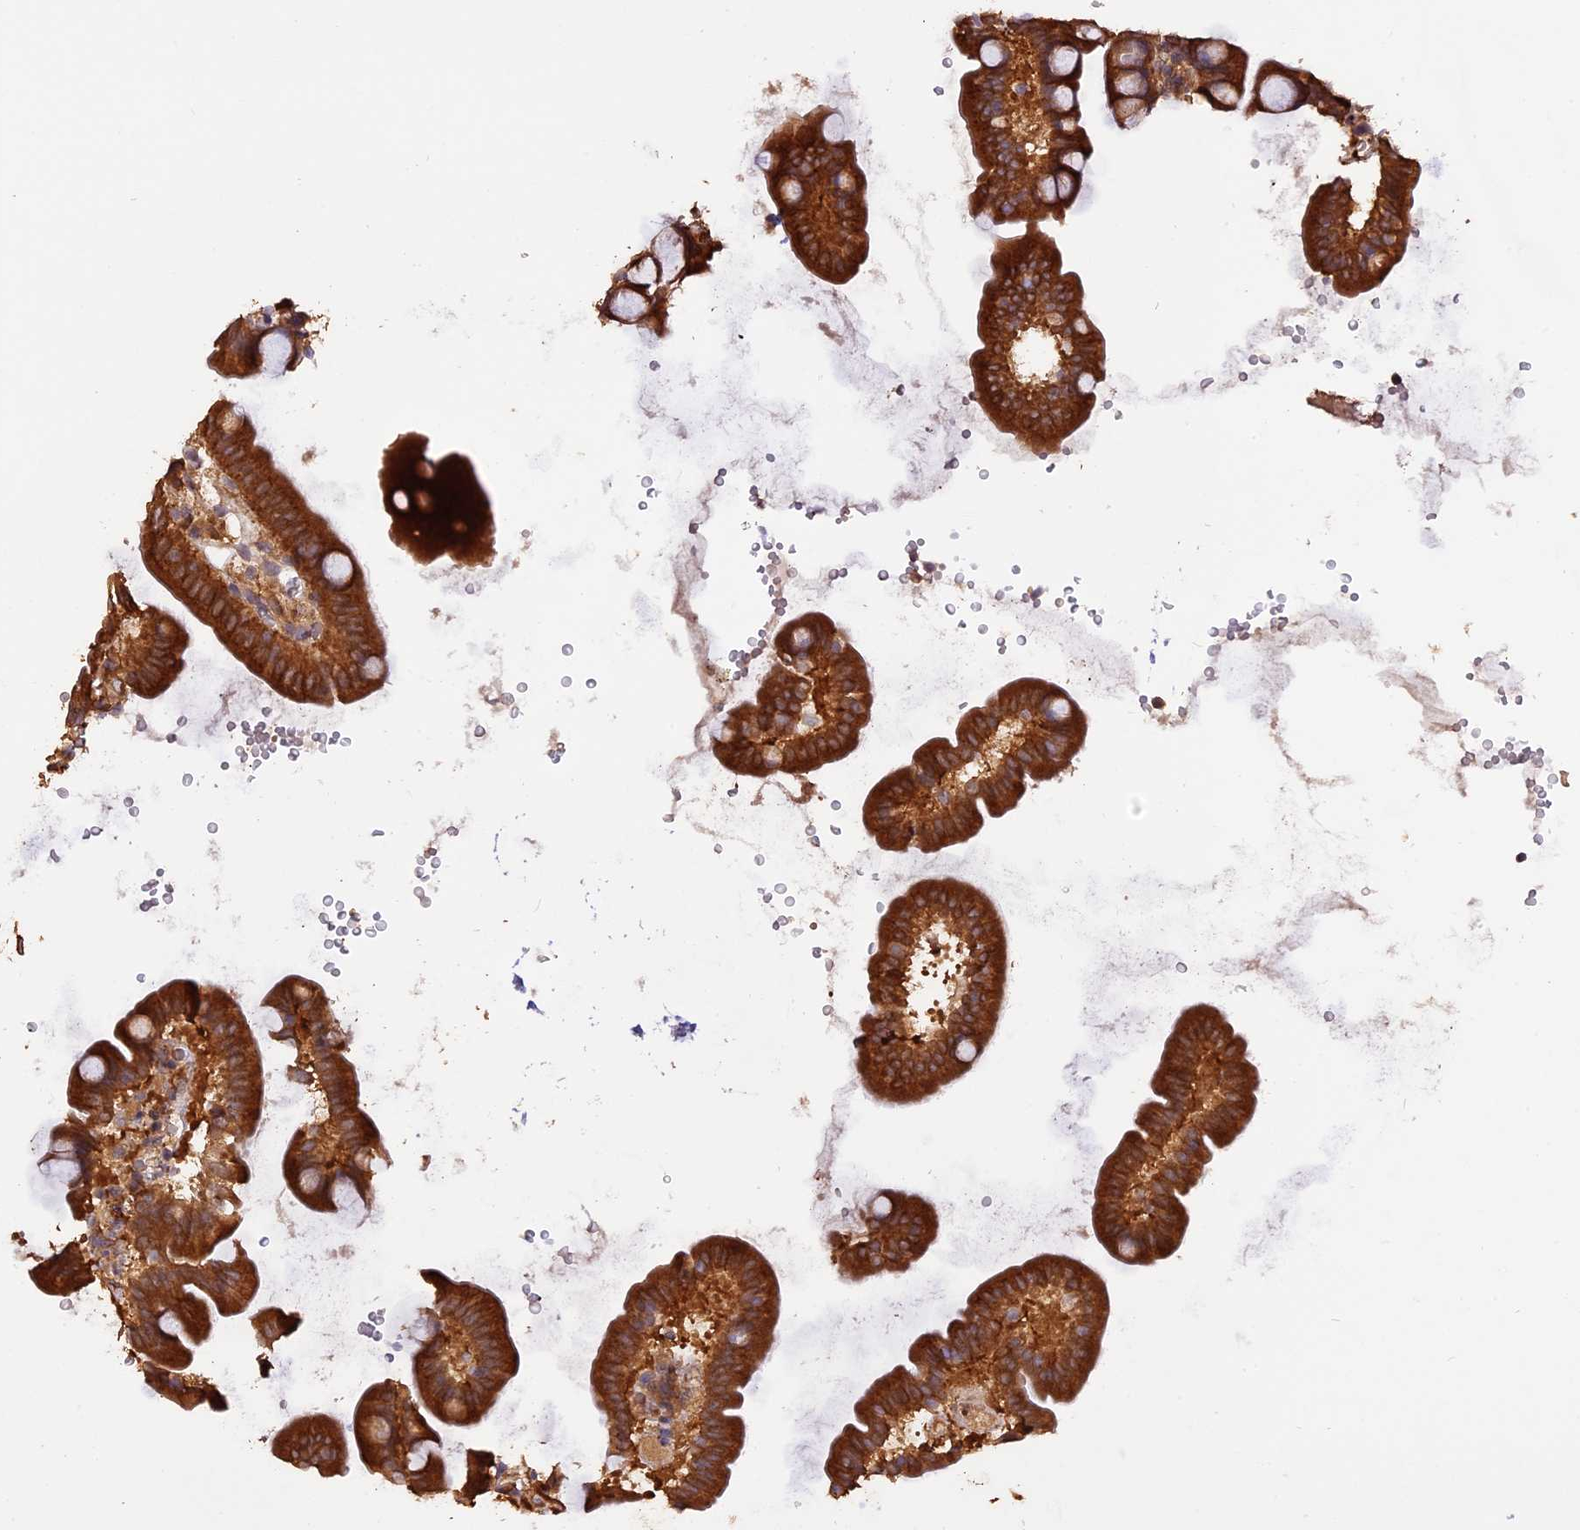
{"staining": {"intensity": "strong", "quantity": ">75%", "location": "cytoplasmic/membranous"}, "tissue": "small intestine", "cell_type": "Glandular cells", "image_type": "normal", "snomed": [{"axis": "morphology", "description": "Normal tissue, NOS"}, {"axis": "topography", "description": "Small intestine"}], "caption": "Human small intestine stained for a protein (brown) demonstrates strong cytoplasmic/membranous positive staining in approximately >75% of glandular cells.", "gene": "TRMT1", "patient": {"sex": "female", "age": 68}}